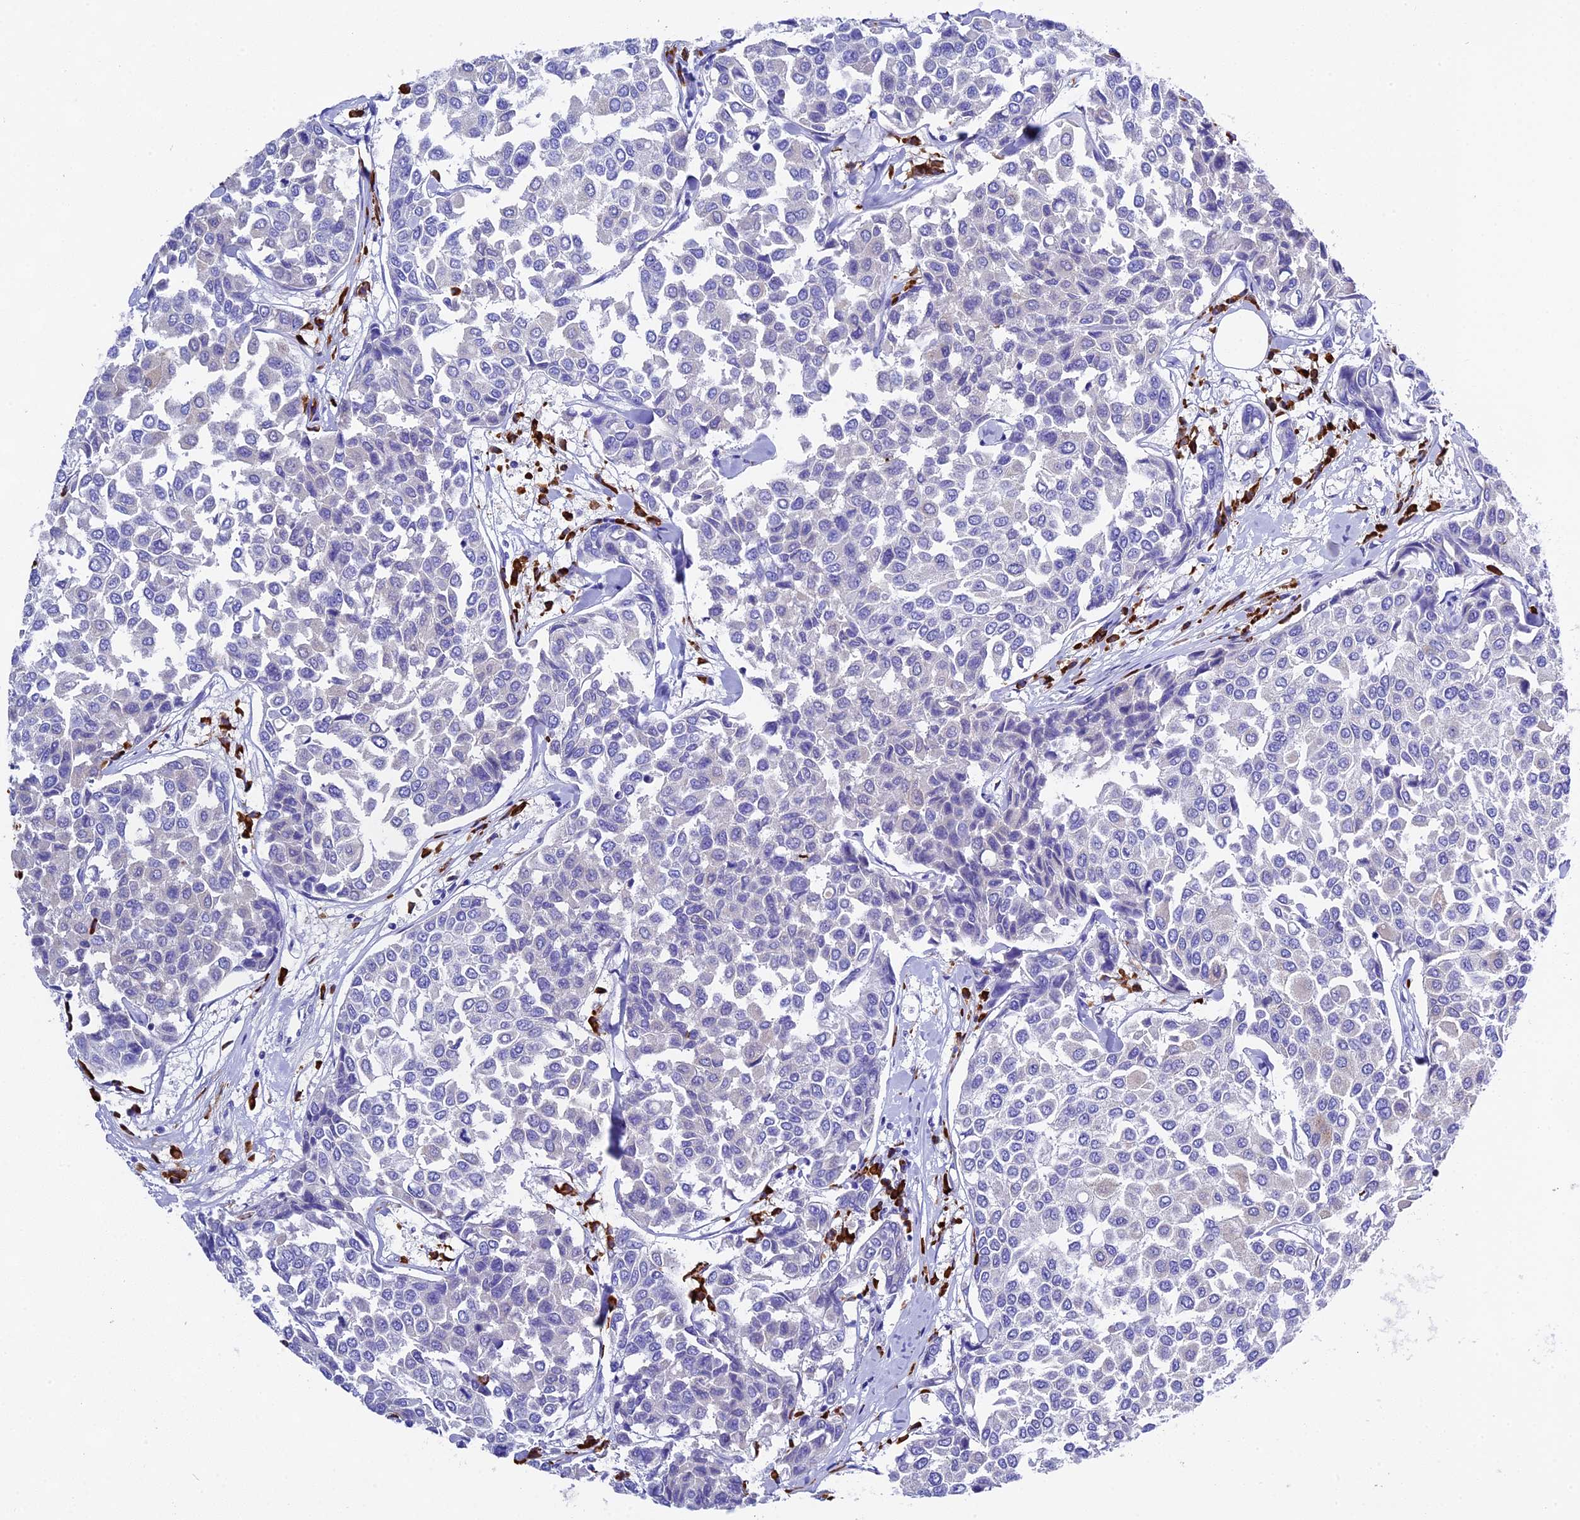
{"staining": {"intensity": "negative", "quantity": "none", "location": "none"}, "tissue": "breast cancer", "cell_type": "Tumor cells", "image_type": "cancer", "snomed": [{"axis": "morphology", "description": "Duct carcinoma"}, {"axis": "topography", "description": "Breast"}], "caption": "A histopathology image of breast cancer (invasive ductal carcinoma) stained for a protein reveals no brown staining in tumor cells.", "gene": "FKBP11", "patient": {"sex": "female", "age": 55}}